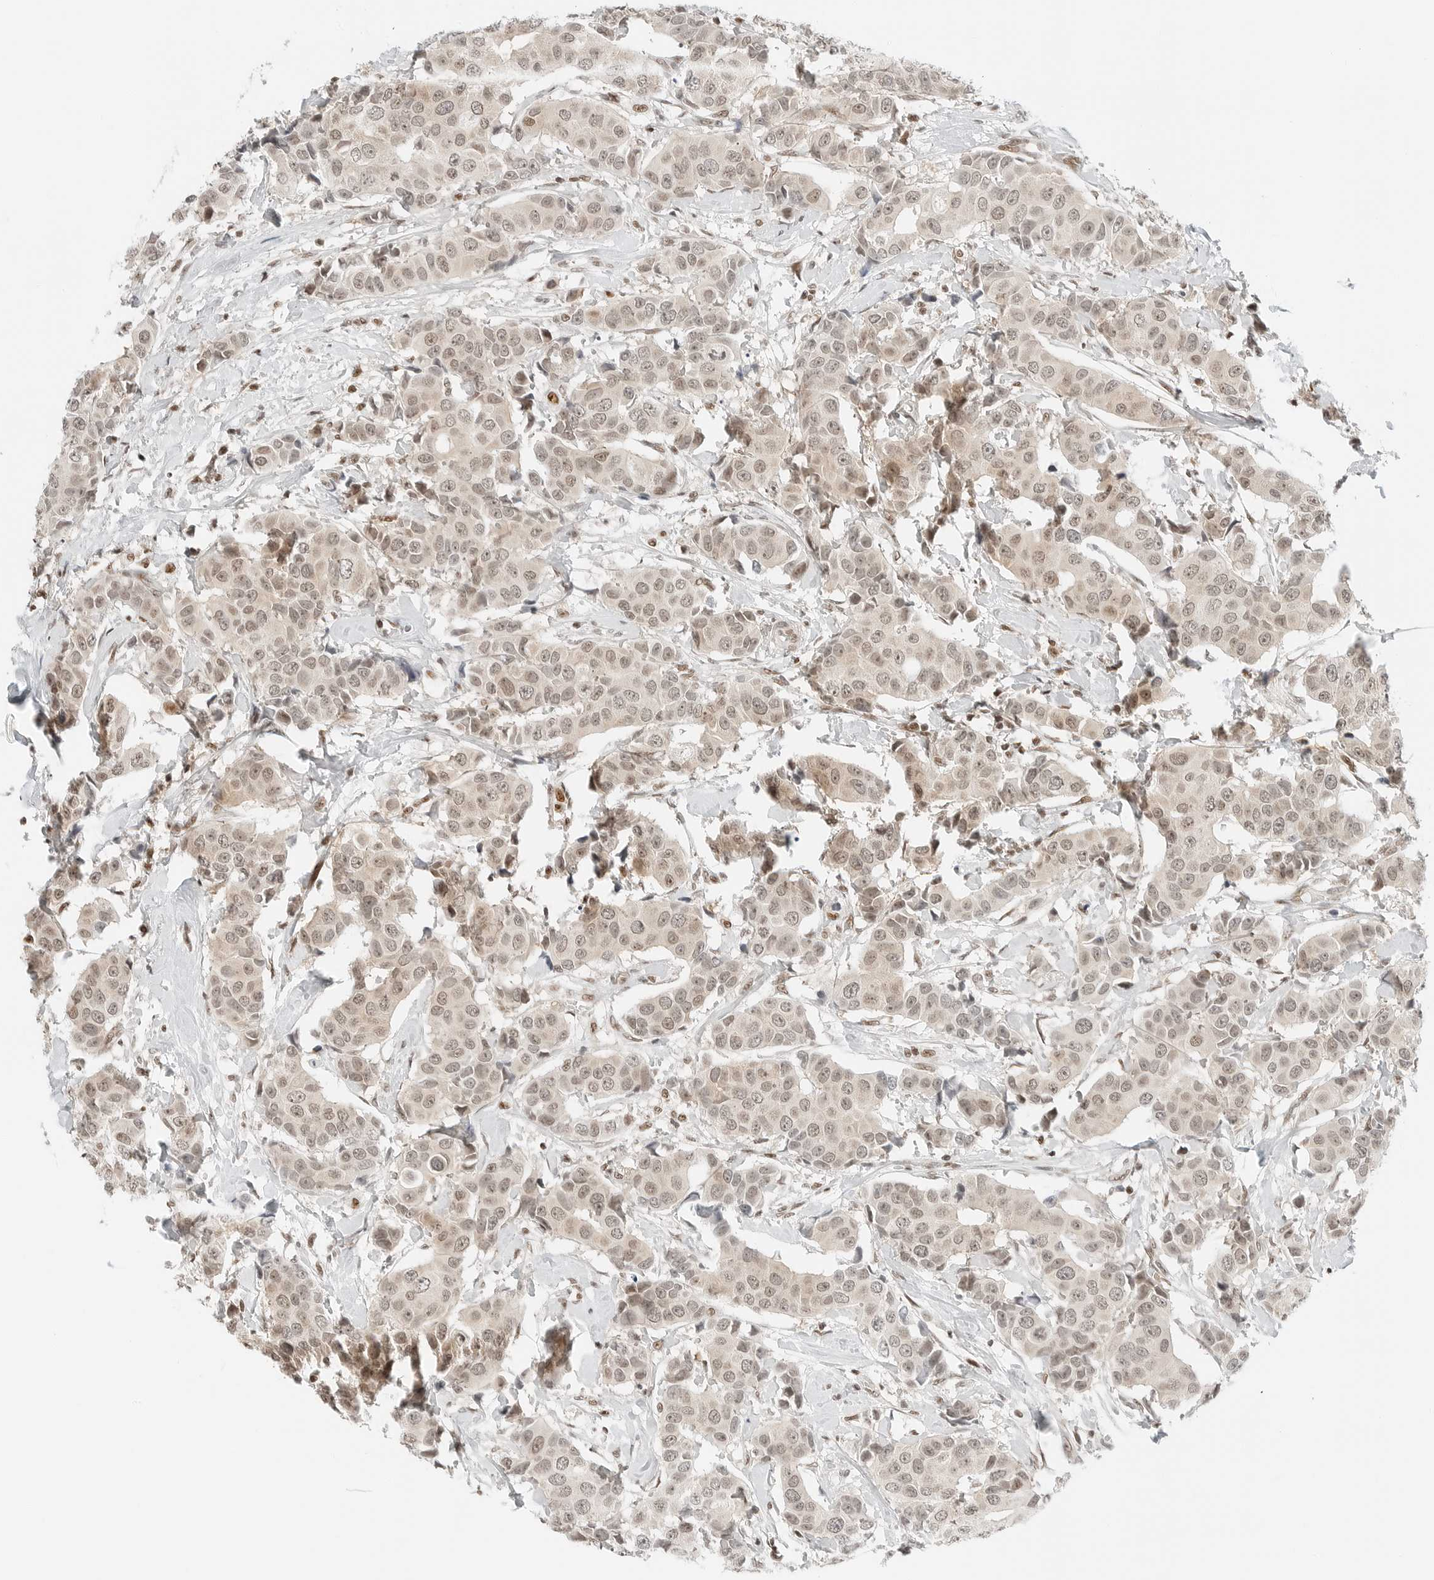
{"staining": {"intensity": "weak", "quantity": ">75%", "location": "cytoplasmic/membranous,nuclear"}, "tissue": "breast cancer", "cell_type": "Tumor cells", "image_type": "cancer", "snomed": [{"axis": "morphology", "description": "Normal tissue, NOS"}, {"axis": "morphology", "description": "Duct carcinoma"}, {"axis": "topography", "description": "Breast"}], "caption": "DAB (3,3'-diaminobenzidine) immunohistochemical staining of intraductal carcinoma (breast) demonstrates weak cytoplasmic/membranous and nuclear protein staining in about >75% of tumor cells. The staining was performed using DAB (3,3'-diaminobenzidine), with brown indicating positive protein expression. Nuclei are stained blue with hematoxylin.", "gene": "CRTC2", "patient": {"sex": "female", "age": 39}}